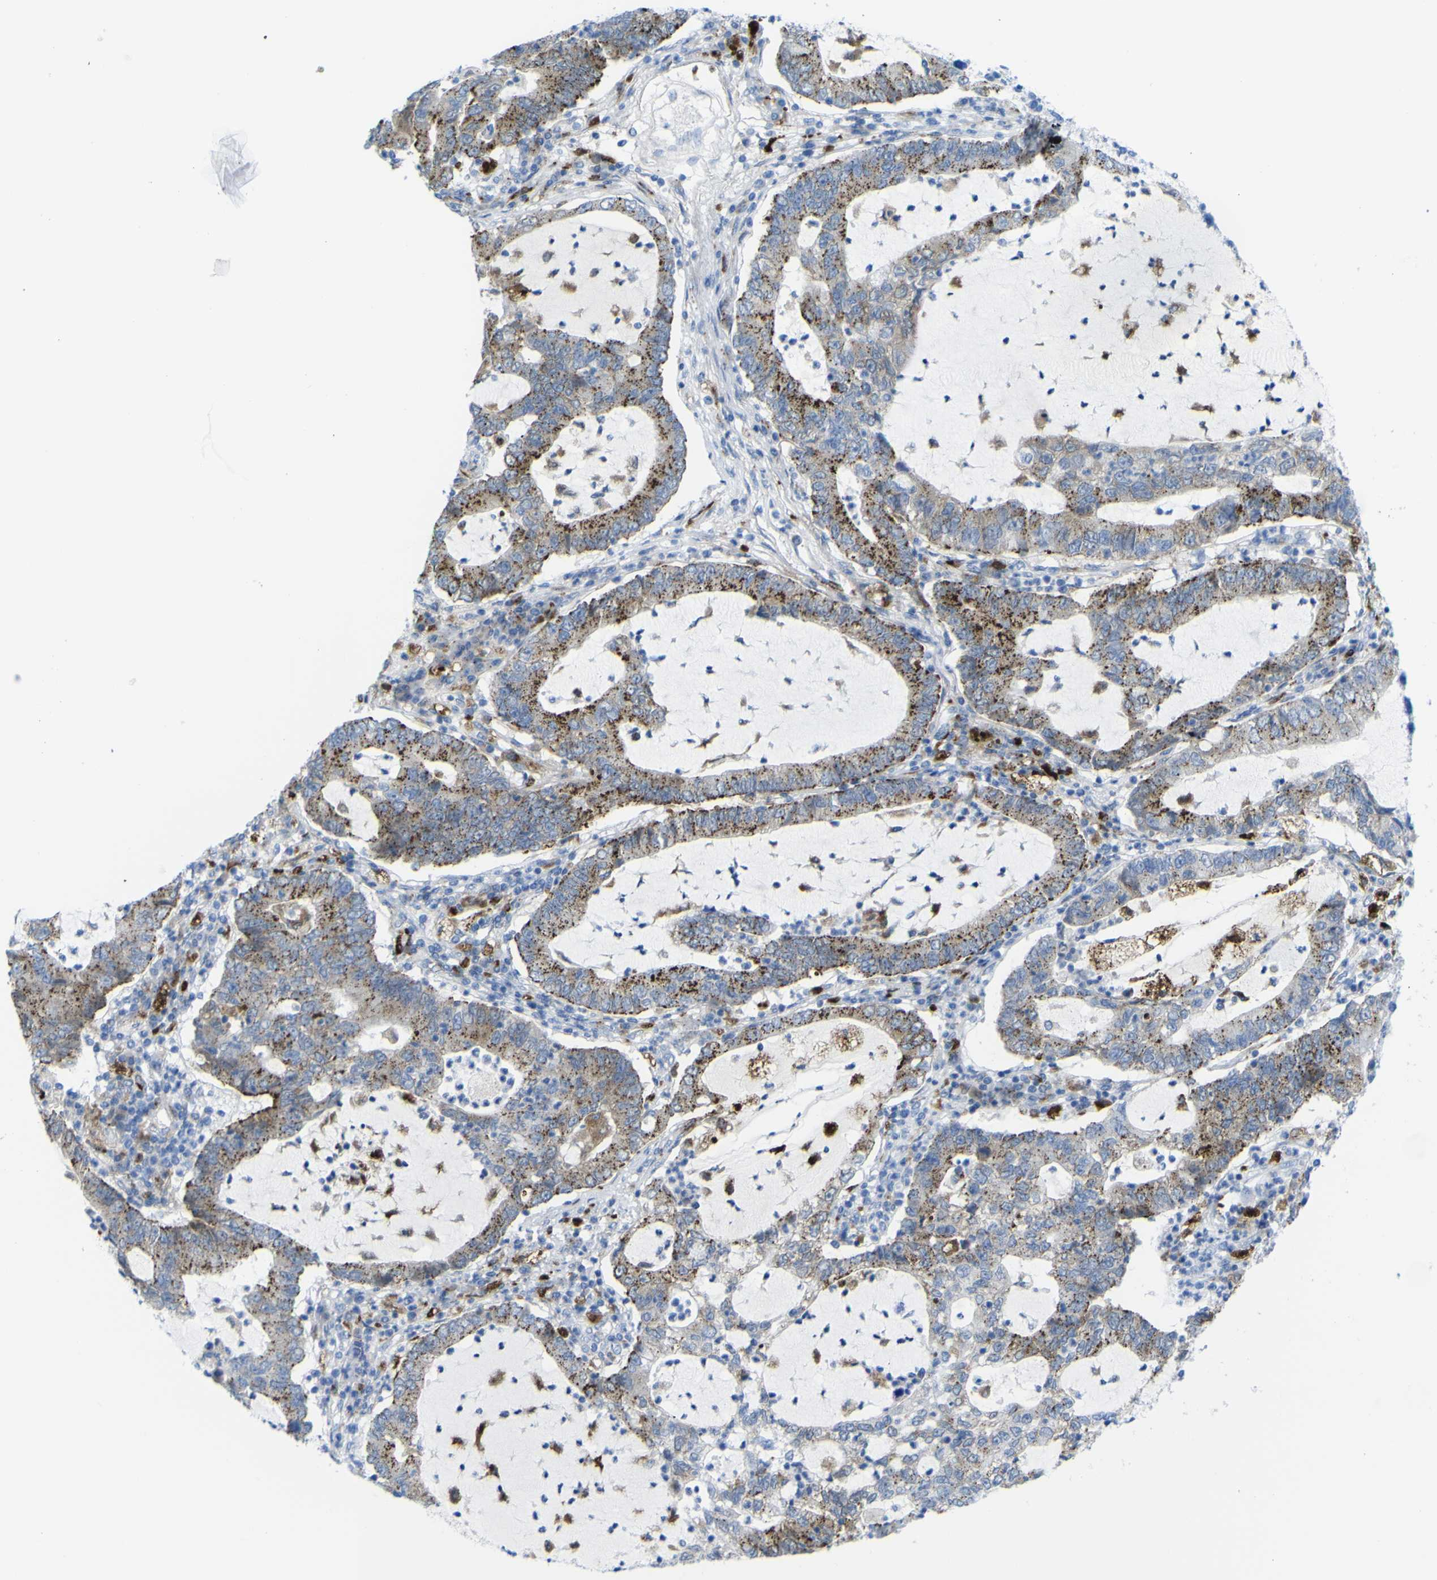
{"staining": {"intensity": "moderate", "quantity": ">75%", "location": "cytoplasmic/membranous"}, "tissue": "lung cancer", "cell_type": "Tumor cells", "image_type": "cancer", "snomed": [{"axis": "morphology", "description": "Adenocarcinoma, NOS"}, {"axis": "topography", "description": "Lung"}], "caption": "A brown stain highlights moderate cytoplasmic/membranous positivity of a protein in lung adenocarcinoma tumor cells. (DAB IHC with brightfield microscopy, high magnification).", "gene": "PLD3", "patient": {"sex": "female", "age": 51}}